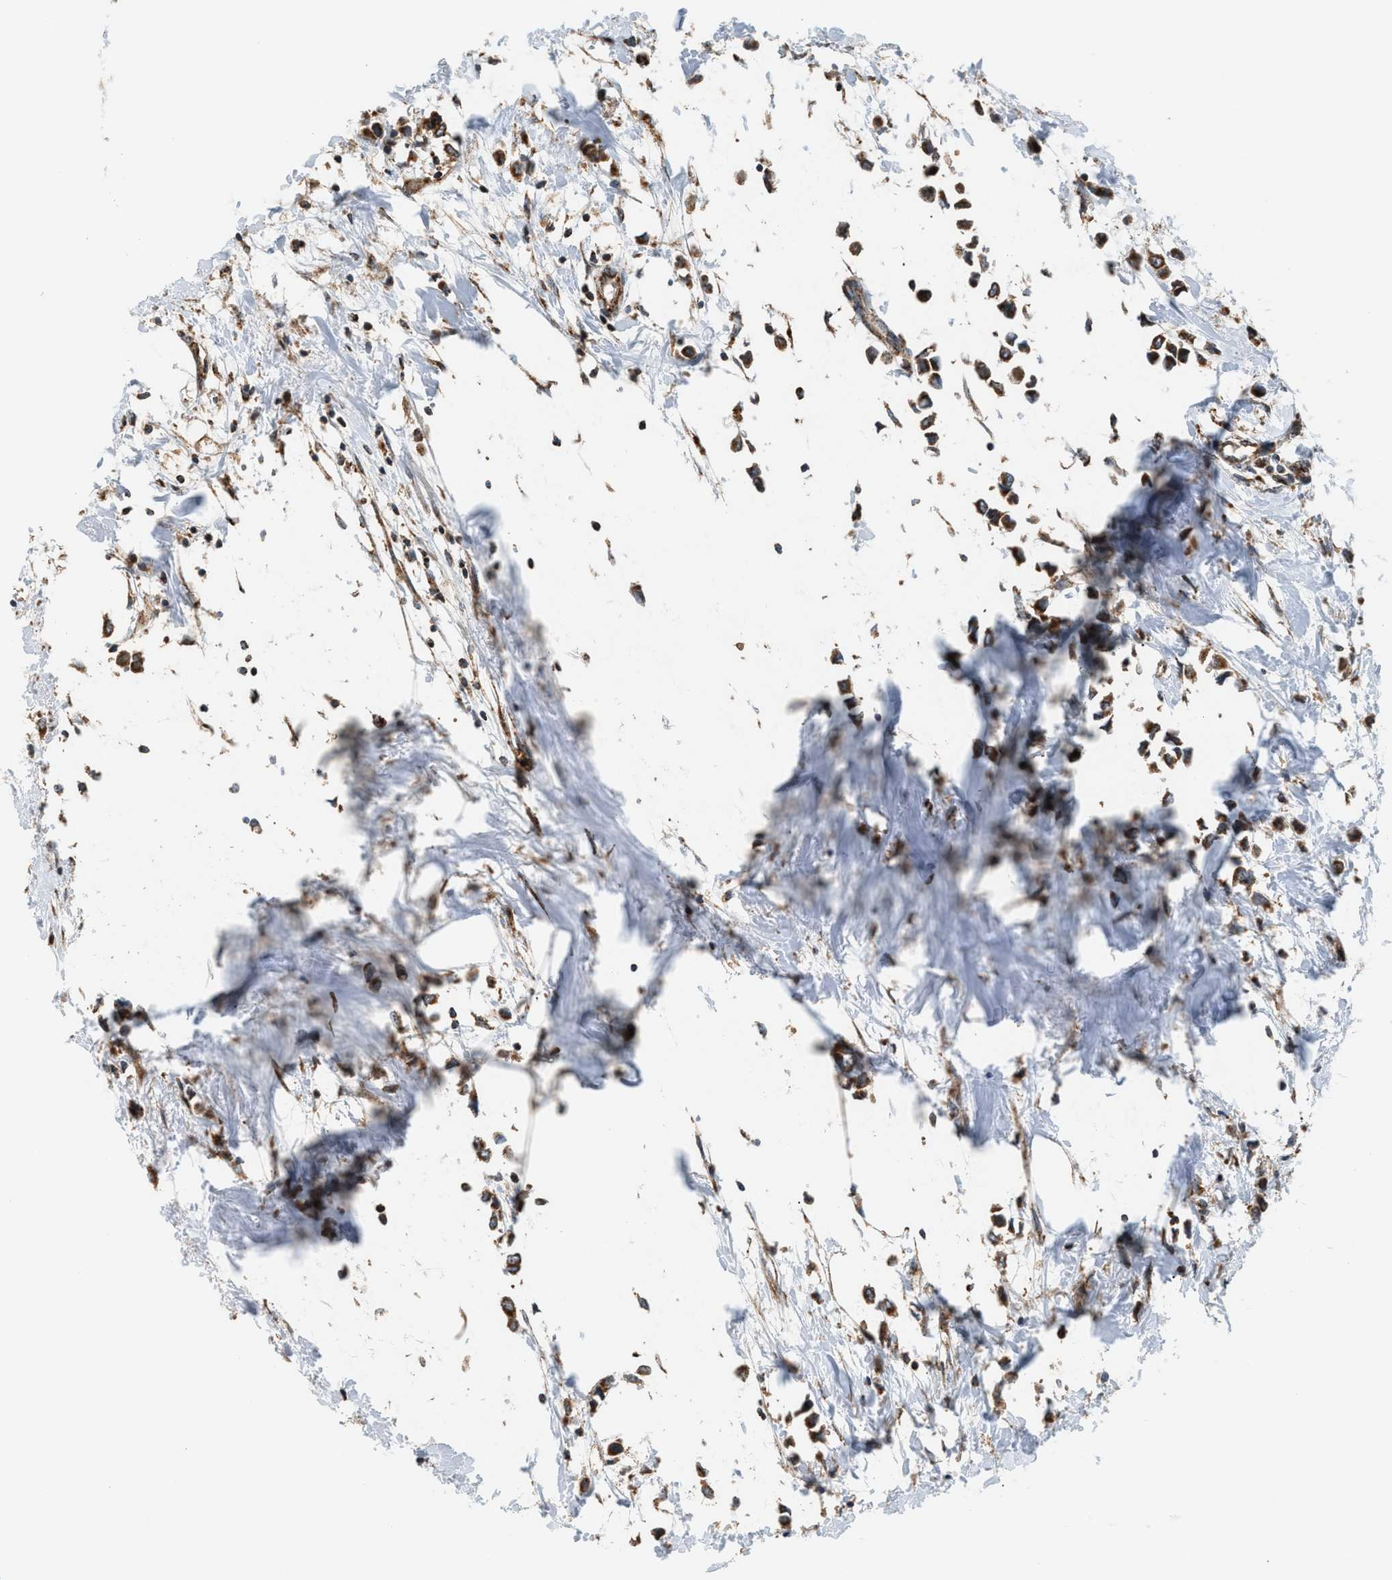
{"staining": {"intensity": "strong", "quantity": ">75%", "location": "cytoplasmic/membranous"}, "tissue": "breast cancer", "cell_type": "Tumor cells", "image_type": "cancer", "snomed": [{"axis": "morphology", "description": "Lobular carcinoma"}, {"axis": "topography", "description": "Breast"}], "caption": "DAB immunohistochemical staining of lobular carcinoma (breast) displays strong cytoplasmic/membranous protein positivity in about >75% of tumor cells. (Stains: DAB in brown, nuclei in blue, Microscopy: brightfield microscopy at high magnification).", "gene": "SGSM2", "patient": {"sex": "female", "age": 51}}